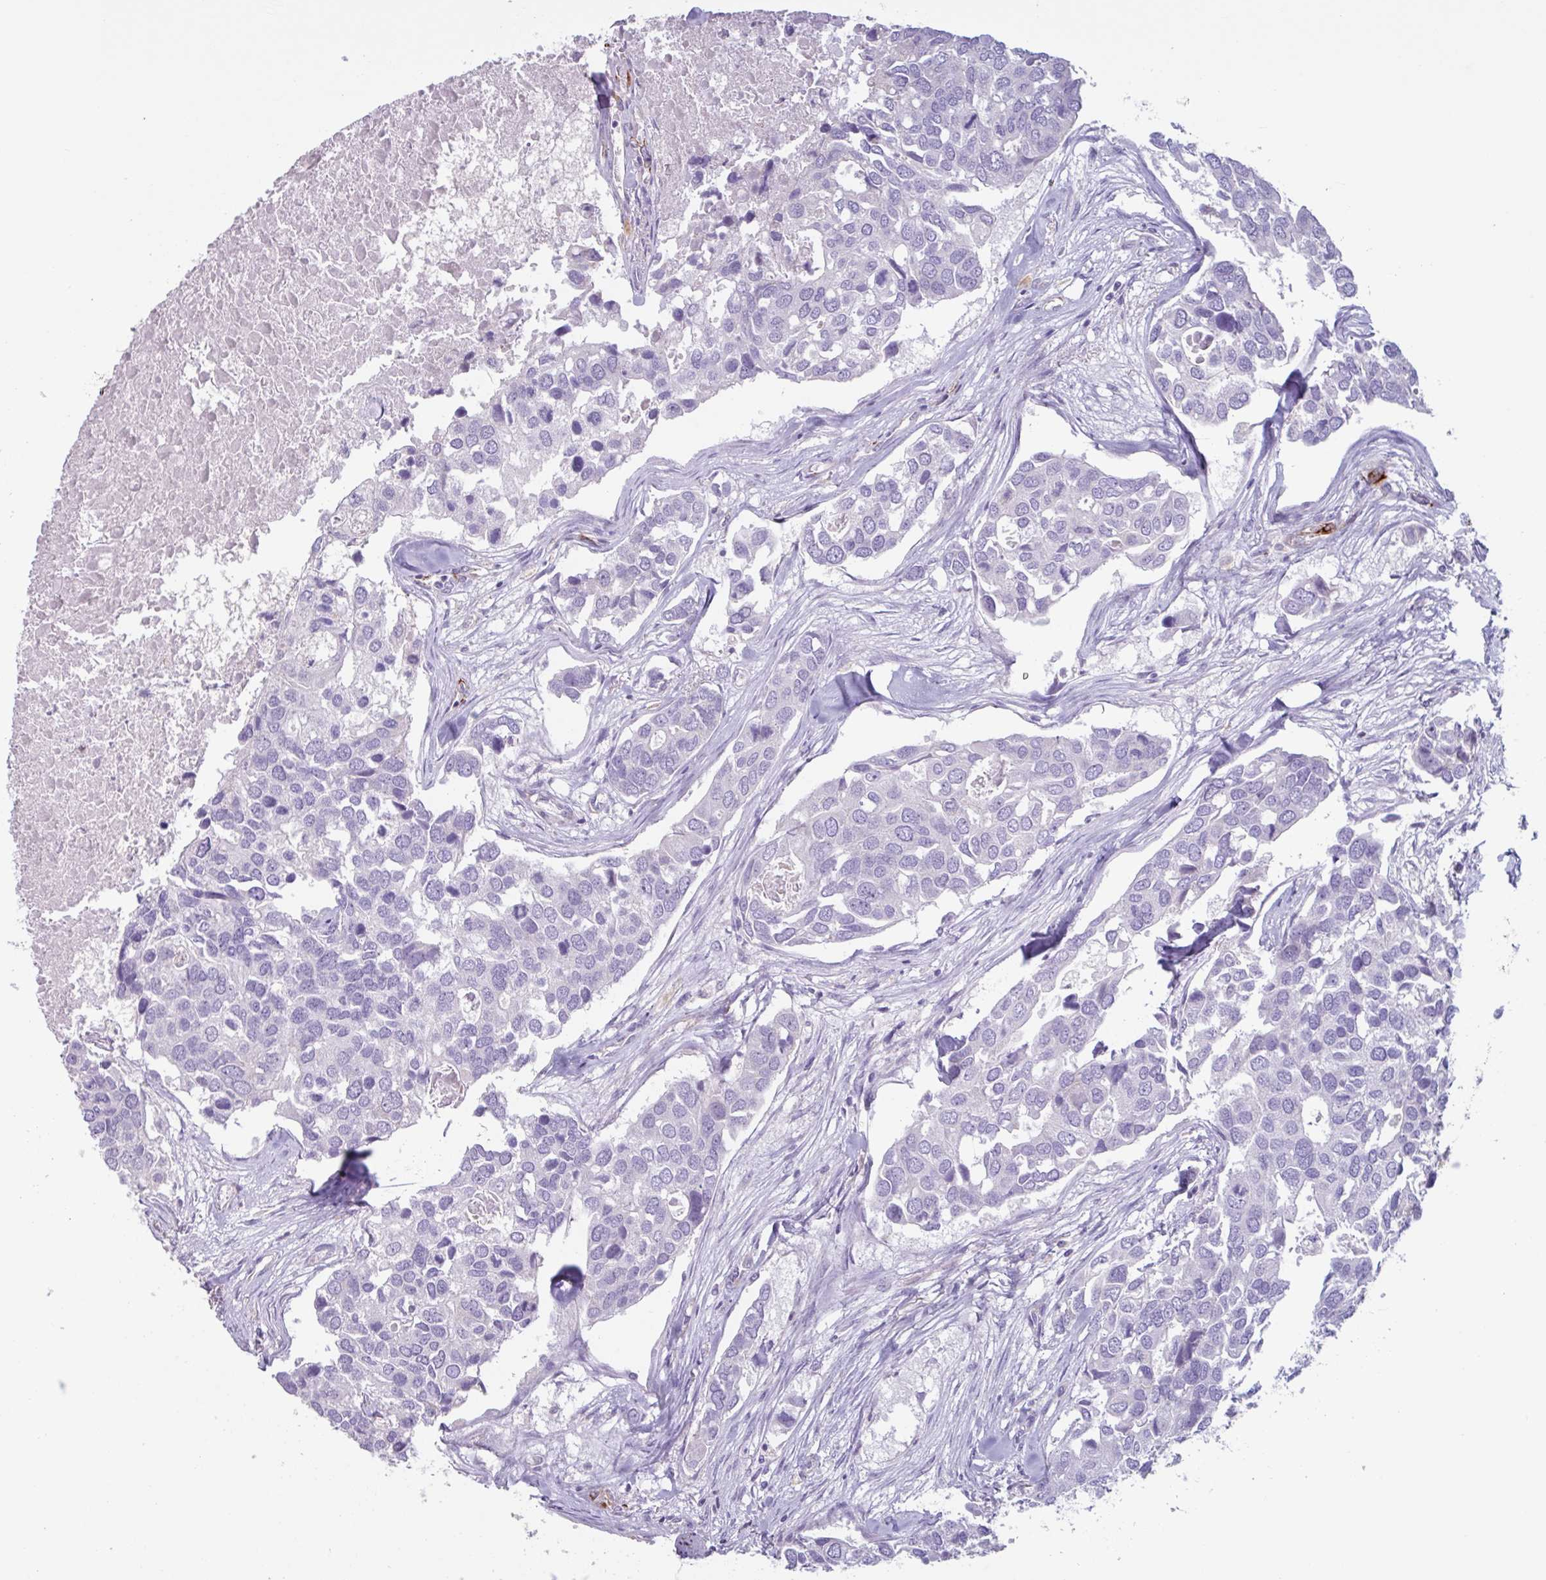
{"staining": {"intensity": "negative", "quantity": "none", "location": "none"}, "tissue": "breast cancer", "cell_type": "Tumor cells", "image_type": "cancer", "snomed": [{"axis": "morphology", "description": "Duct carcinoma"}, {"axis": "topography", "description": "Breast"}], "caption": "Breast invasive ductal carcinoma was stained to show a protein in brown. There is no significant expression in tumor cells.", "gene": "BTD", "patient": {"sex": "female", "age": 83}}